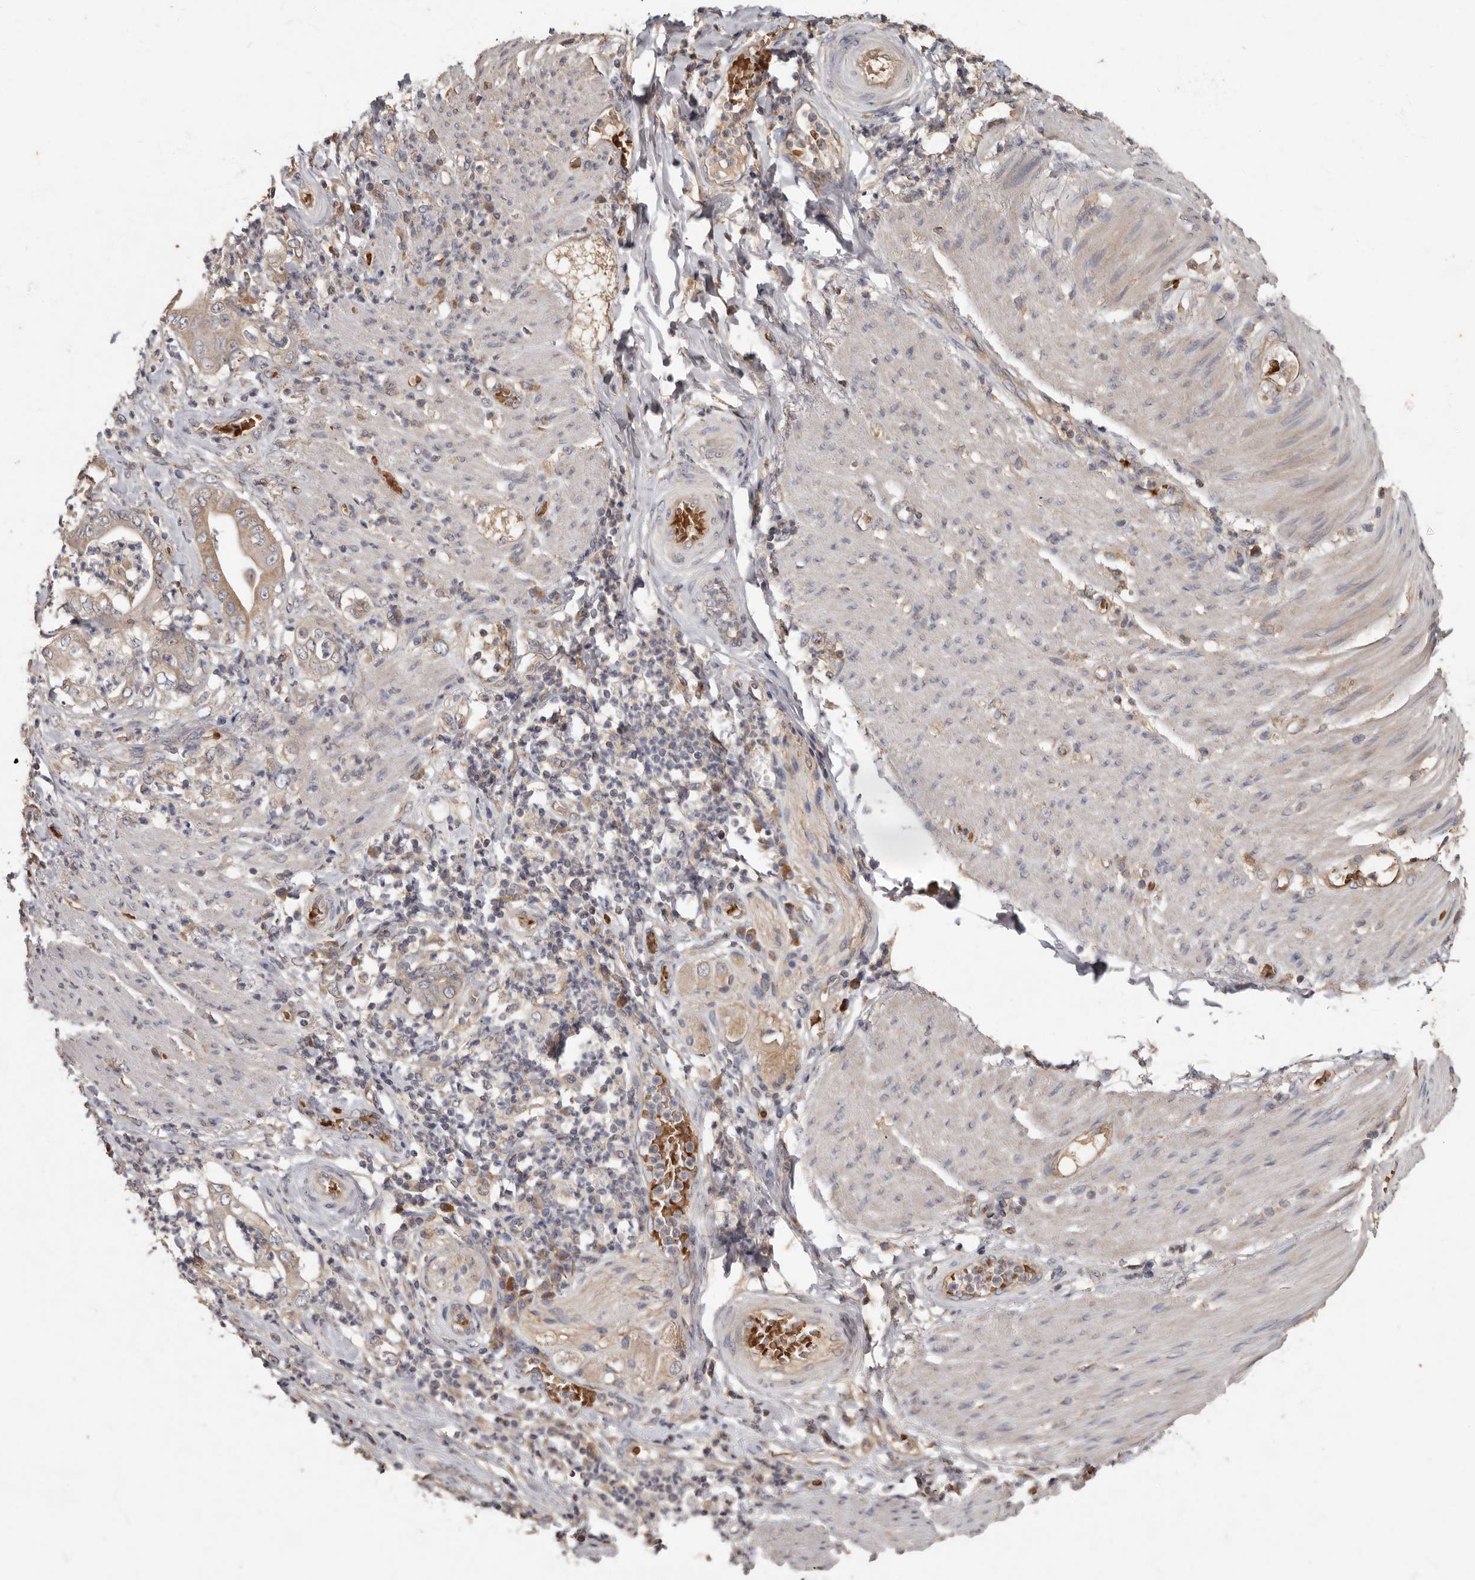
{"staining": {"intensity": "weak", "quantity": "<25%", "location": "cytoplasmic/membranous"}, "tissue": "stomach cancer", "cell_type": "Tumor cells", "image_type": "cancer", "snomed": [{"axis": "morphology", "description": "Adenocarcinoma, NOS"}, {"axis": "topography", "description": "Stomach"}], "caption": "DAB (3,3'-diaminobenzidine) immunohistochemical staining of human stomach adenocarcinoma exhibits no significant expression in tumor cells. (Stains: DAB immunohistochemistry with hematoxylin counter stain, Microscopy: brightfield microscopy at high magnification).", "gene": "KIF26B", "patient": {"sex": "female", "age": 73}}